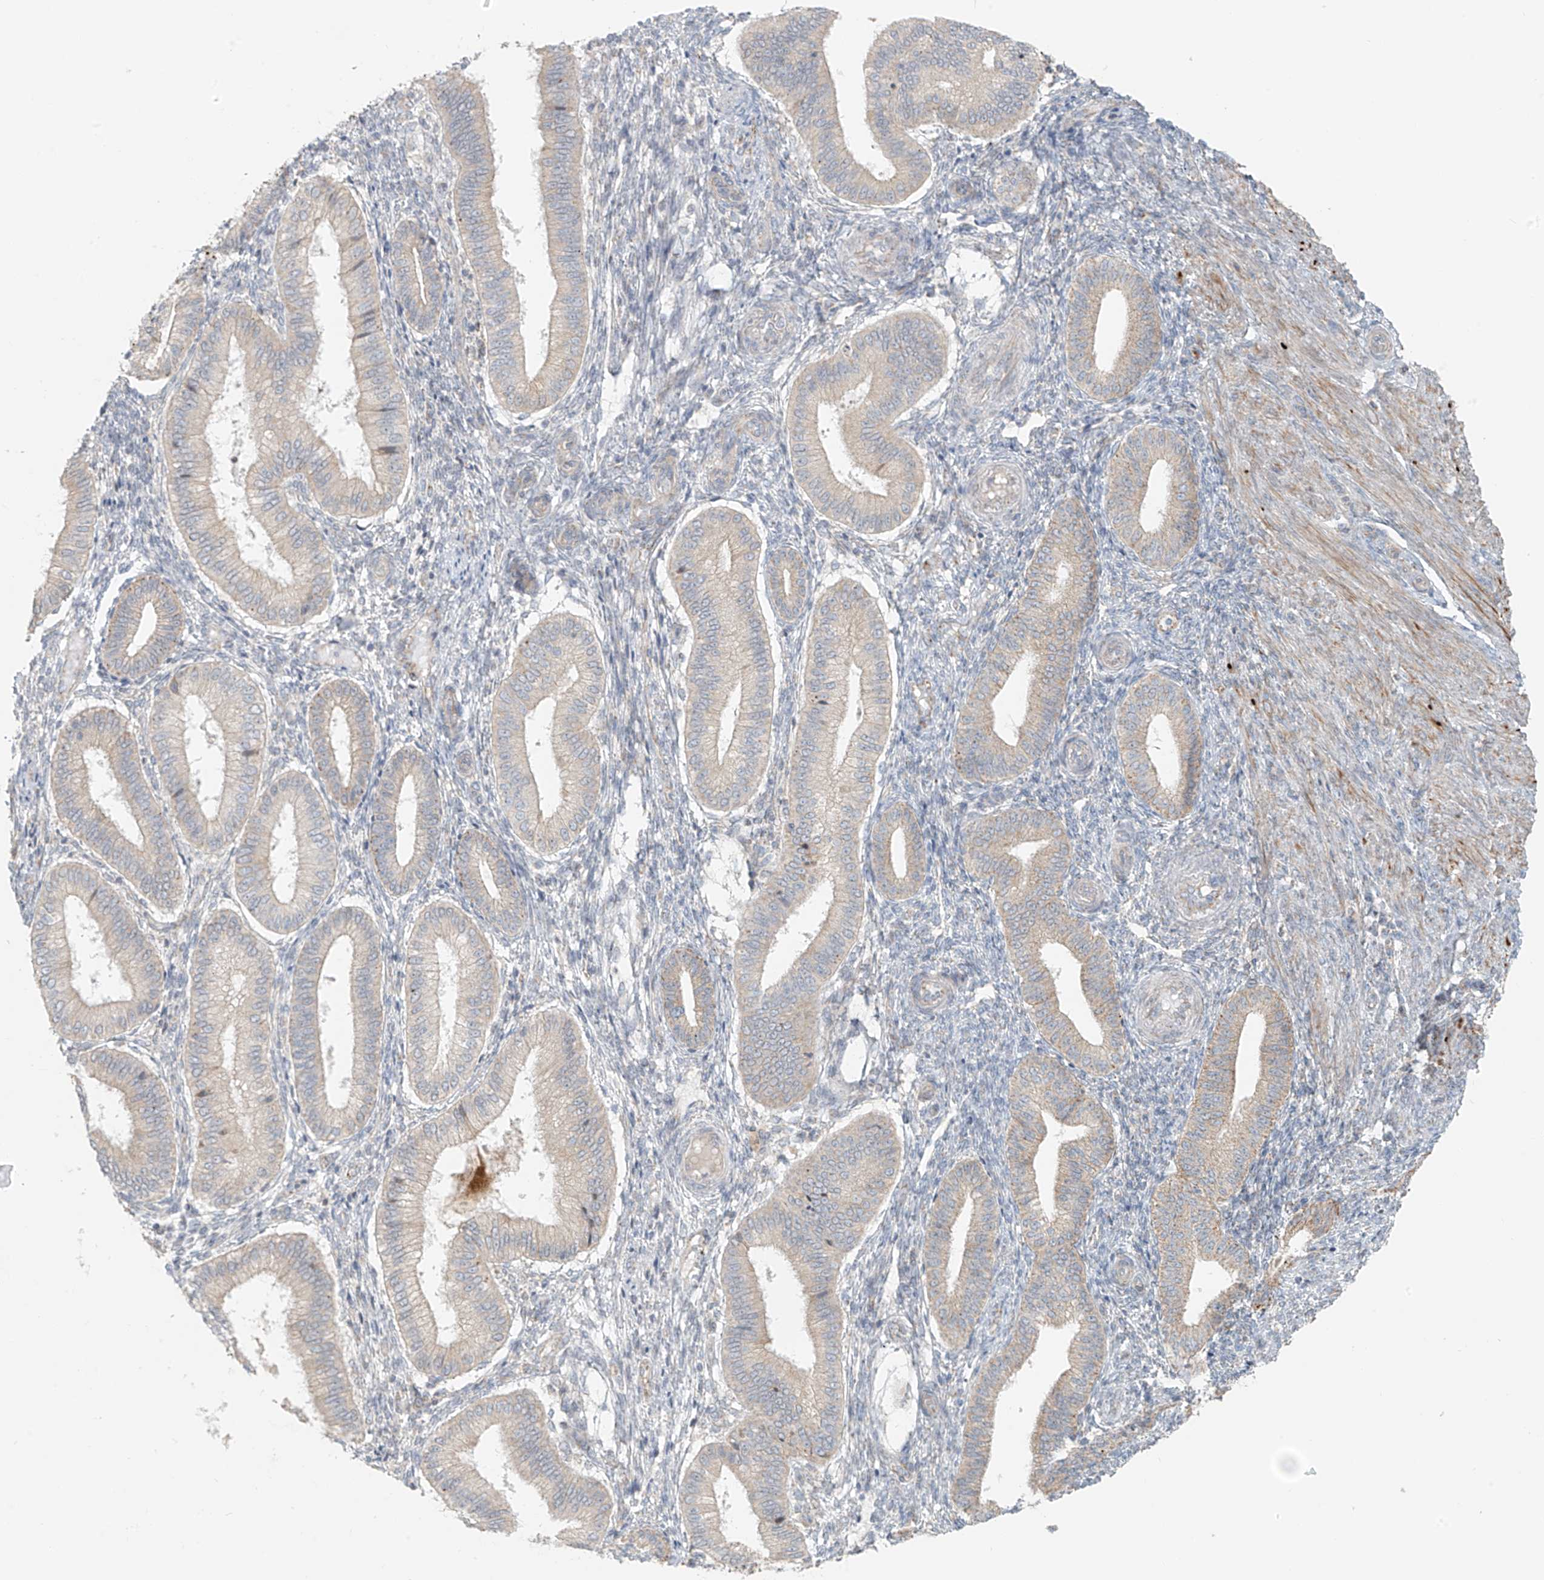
{"staining": {"intensity": "negative", "quantity": "none", "location": "none"}, "tissue": "endometrium", "cell_type": "Cells in endometrial stroma", "image_type": "normal", "snomed": [{"axis": "morphology", "description": "Normal tissue, NOS"}, {"axis": "topography", "description": "Endometrium"}], "caption": "Immunohistochemistry (IHC) photomicrograph of normal endometrium: human endometrium stained with DAB shows no significant protein expression in cells in endometrial stroma. Nuclei are stained in blue.", "gene": "UST", "patient": {"sex": "female", "age": 39}}